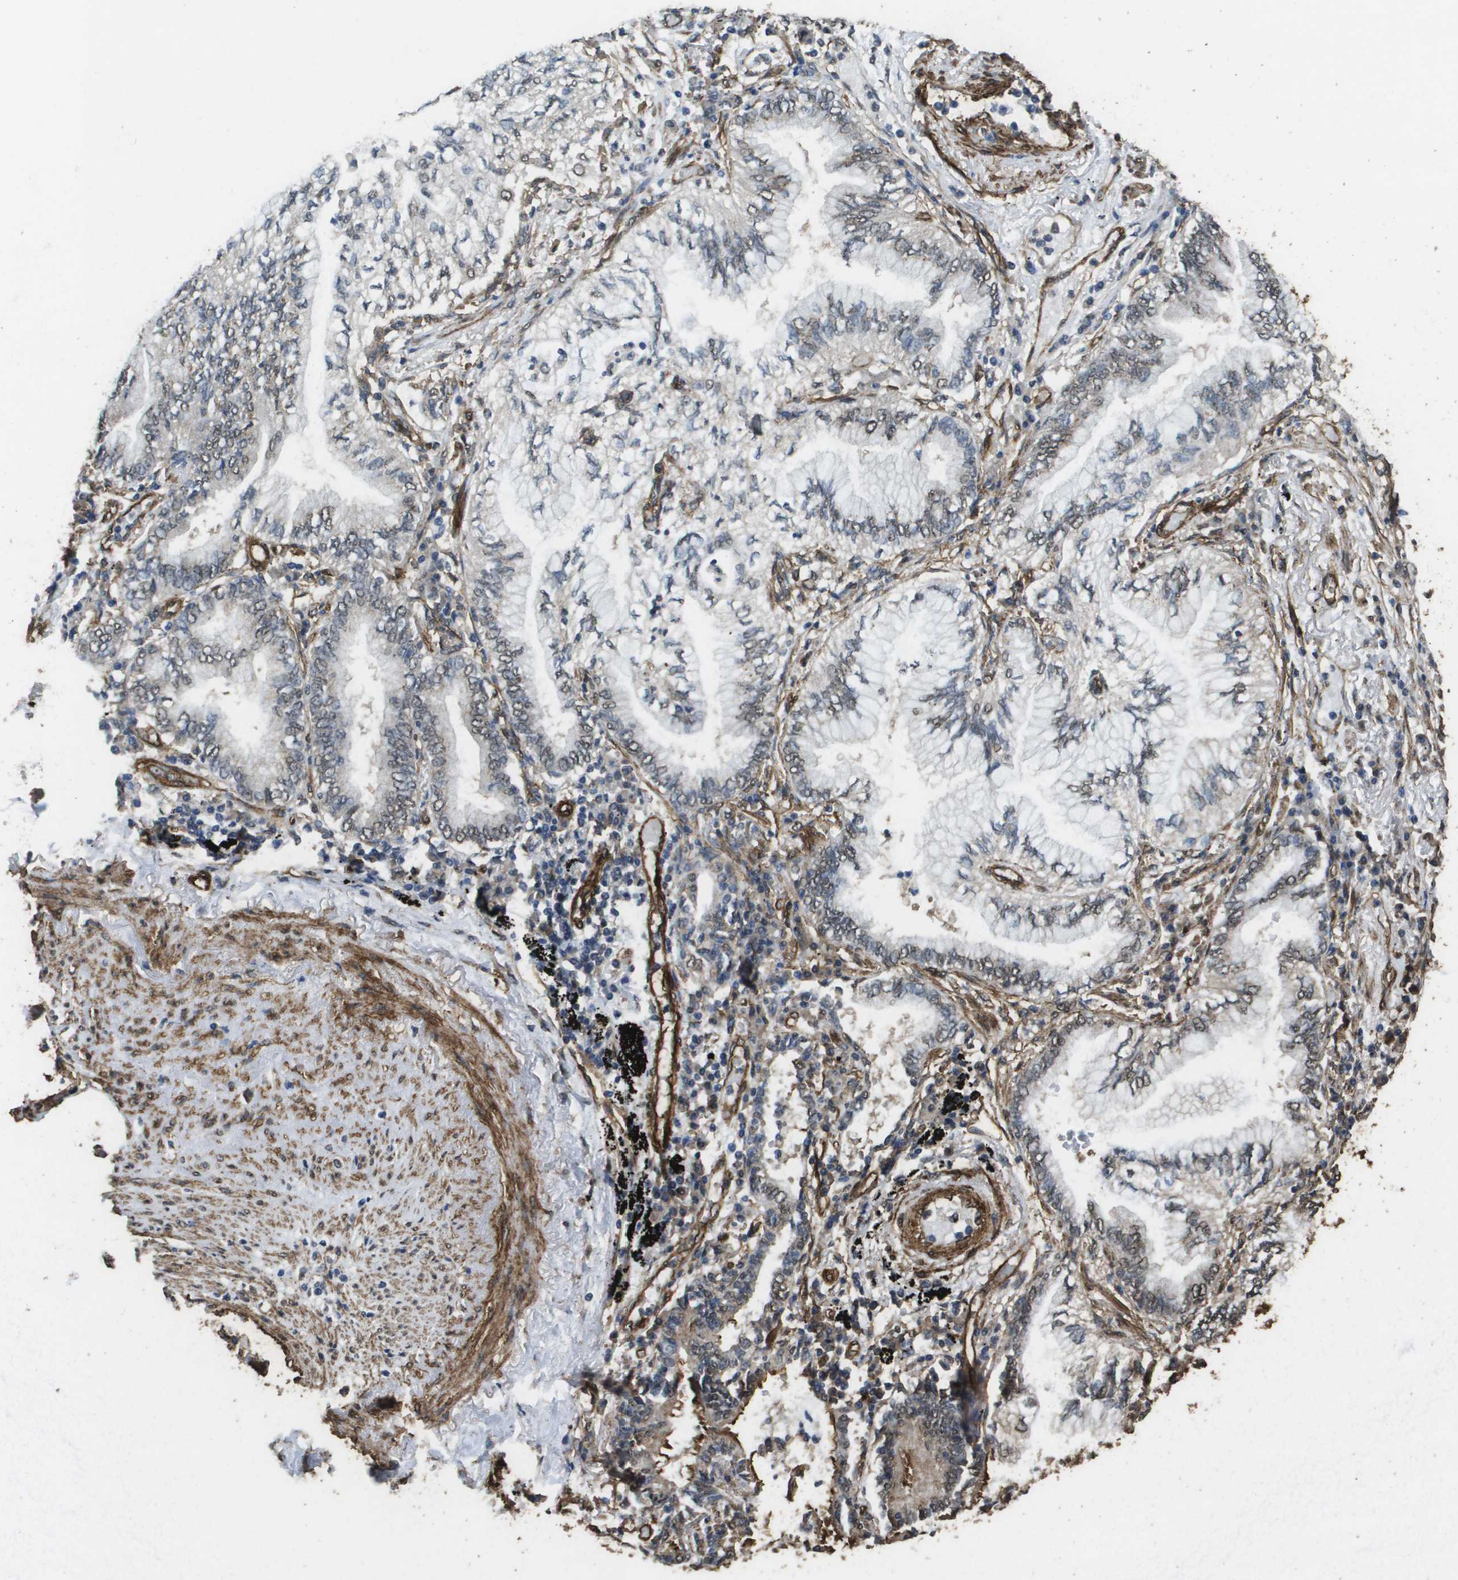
{"staining": {"intensity": "weak", "quantity": "<25%", "location": "nuclear"}, "tissue": "lung cancer", "cell_type": "Tumor cells", "image_type": "cancer", "snomed": [{"axis": "morphology", "description": "Normal tissue, NOS"}, {"axis": "morphology", "description": "Adenocarcinoma, NOS"}, {"axis": "topography", "description": "Bronchus"}, {"axis": "topography", "description": "Lung"}], "caption": "Immunohistochemical staining of lung cancer shows no significant expression in tumor cells.", "gene": "AAMP", "patient": {"sex": "female", "age": 70}}